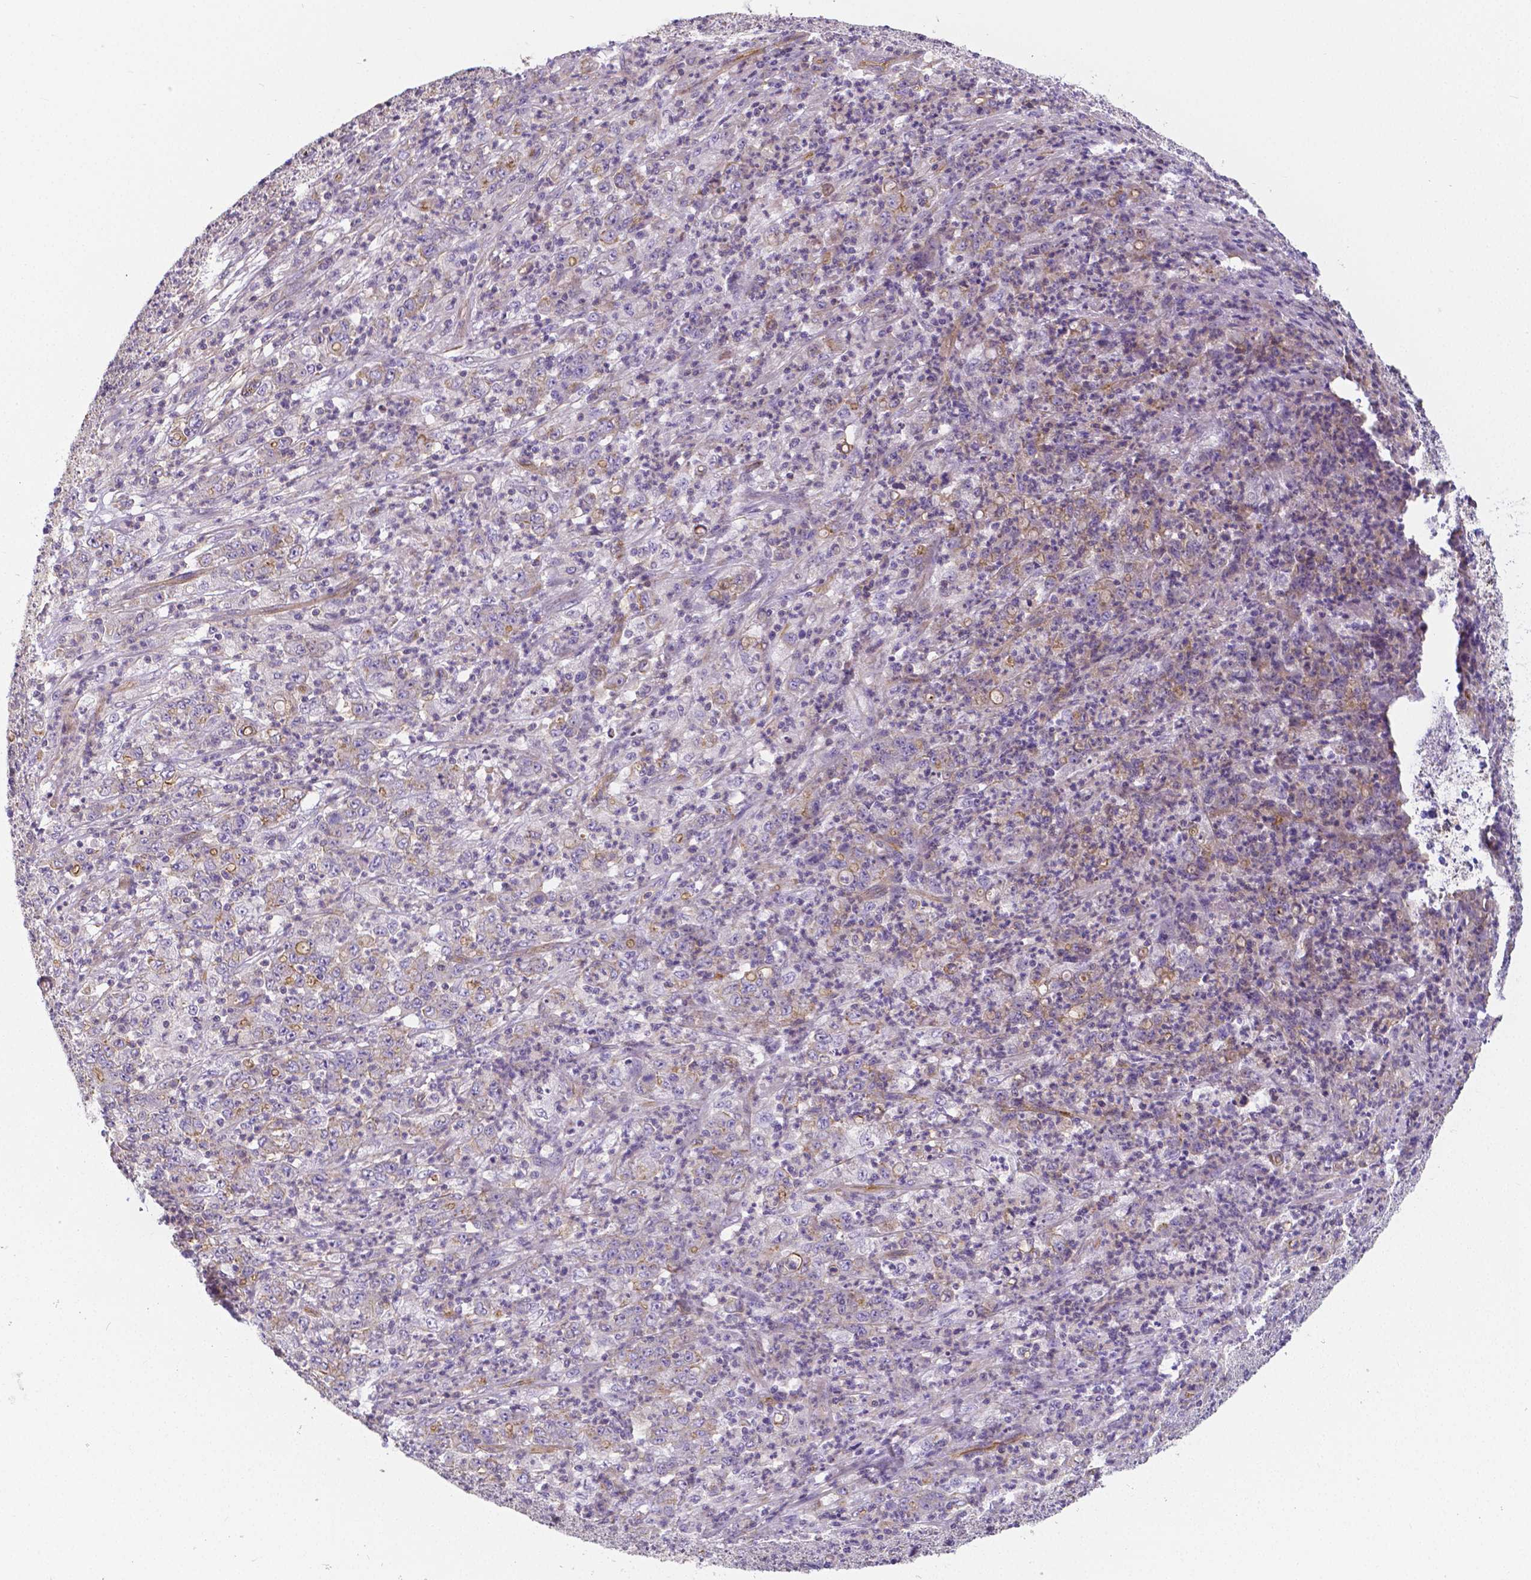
{"staining": {"intensity": "moderate", "quantity": "<25%", "location": "cytoplasmic/membranous"}, "tissue": "stomach cancer", "cell_type": "Tumor cells", "image_type": "cancer", "snomed": [{"axis": "morphology", "description": "Adenocarcinoma, NOS"}, {"axis": "topography", "description": "Stomach, lower"}], "caption": "Immunohistochemical staining of adenocarcinoma (stomach) reveals moderate cytoplasmic/membranous protein positivity in approximately <25% of tumor cells.", "gene": "CRMP1", "patient": {"sex": "female", "age": 71}}